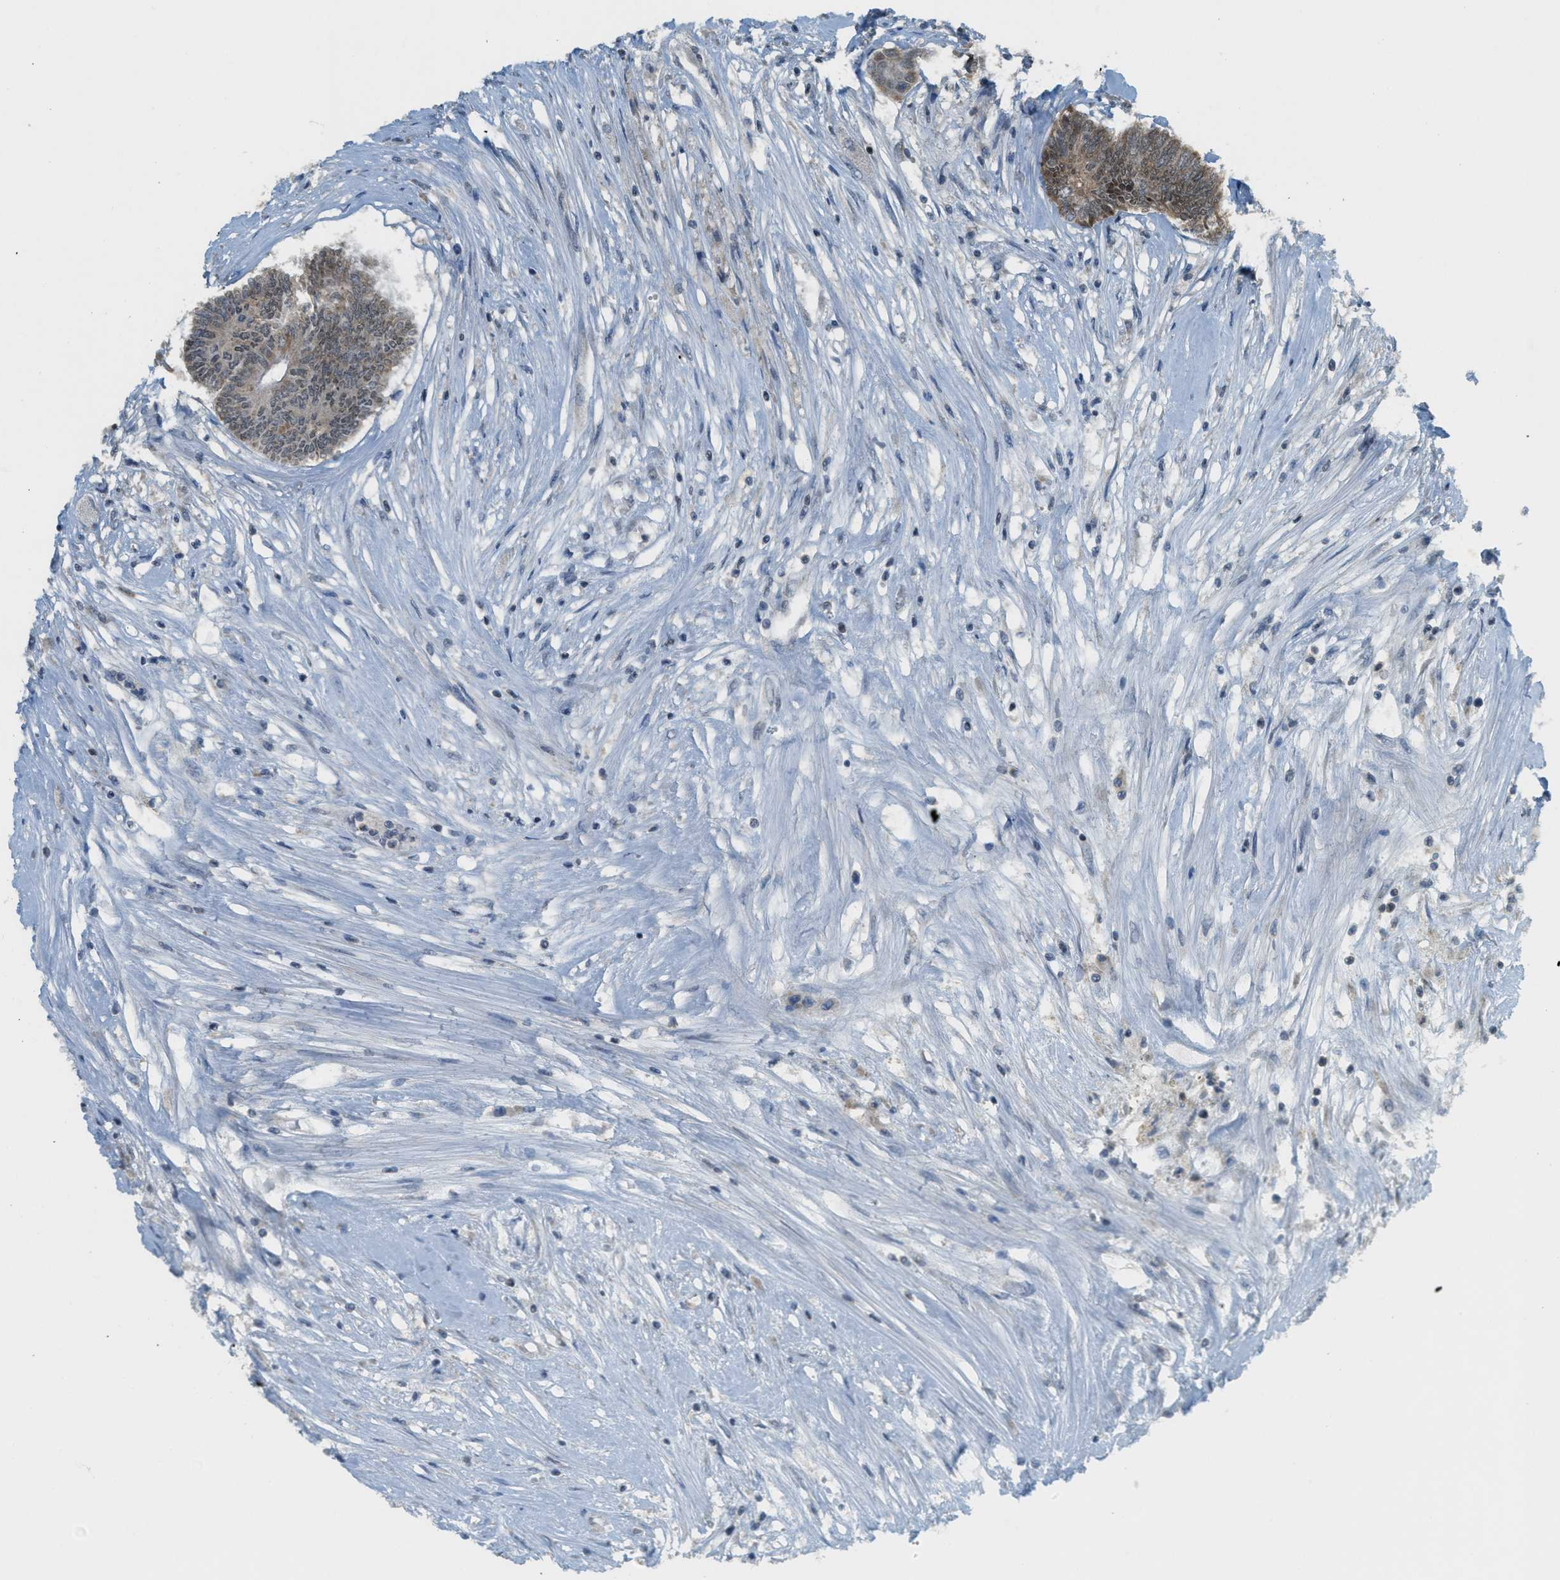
{"staining": {"intensity": "weak", "quantity": "25%-75%", "location": "cytoplasmic/membranous,nuclear"}, "tissue": "colorectal cancer", "cell_type": "Tumor cells", "image_type": "cancer", "snomed": [{"axis": "morphology", "description": "Adenocarcinoma, NOS"}, {"axis": "topography", "description": "Rectum"}], "caption": "Weak cytoplasmic/membranous and nuclear protein staining is seen in about 25%-75% of tumor cells in colorectal adenocarcinoma. Ihc stains the protein in brown and the nuclei are stained blue.", "gene": "TCF20", "patient": {"sex": "male", "age": 63}}